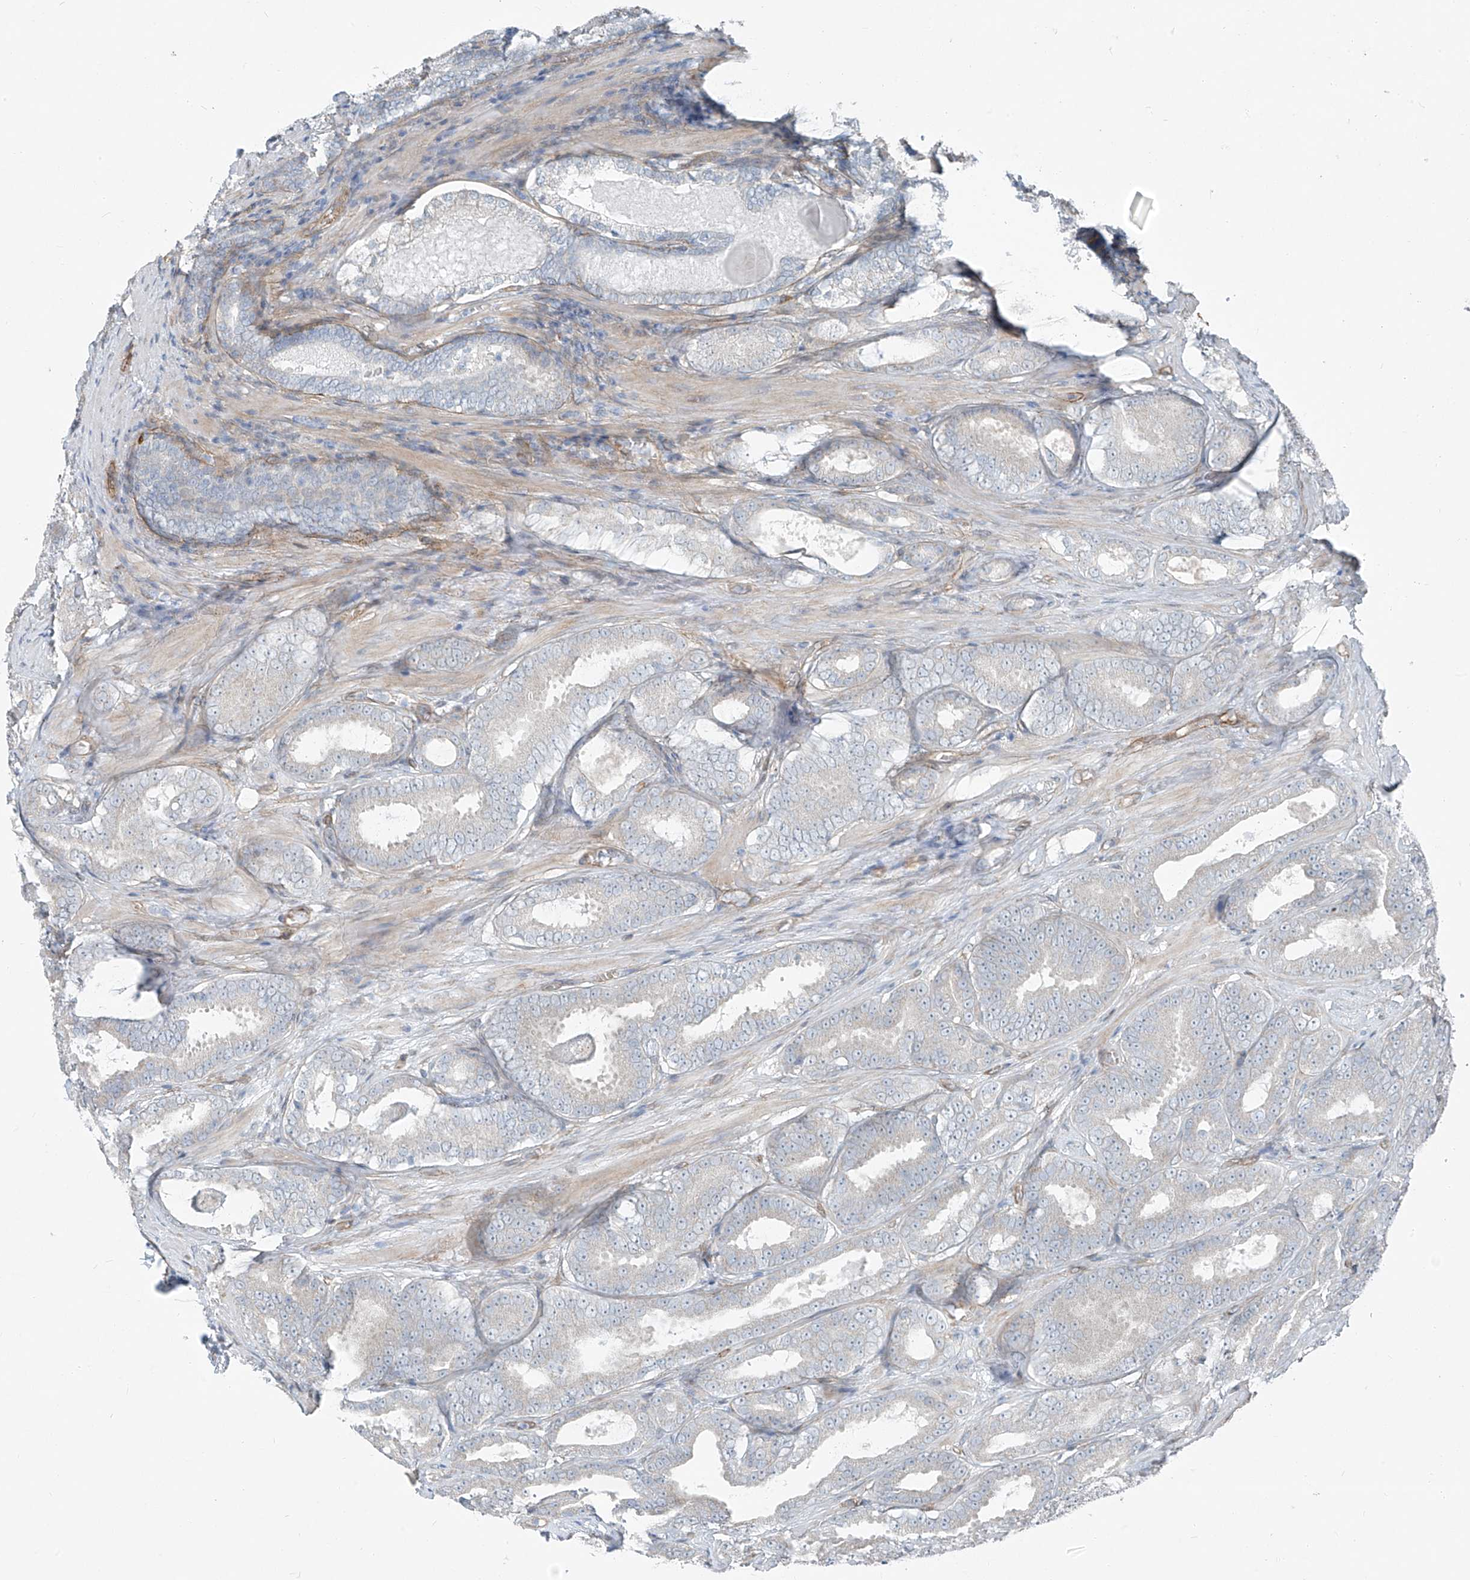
{"staining": {"intensity": "negative", "quantity": "none", "location": "none"}, "tissue": "prostate cancer", "cell_type": "Tumor cells", "image_type": "cancer", "snomed": [{"axis": "morphology", "description": "Adenocarcinoma, High grade"}, {"axis": "topography", "description": "Prostate"}], "caption": "High power microscopy image of an IHC image of prostate high-grade adenocarcinoma, revealing no significant staining in tumor cells.", "gene": "TNS2", "patient": {"sex": "male", "age": 66}}